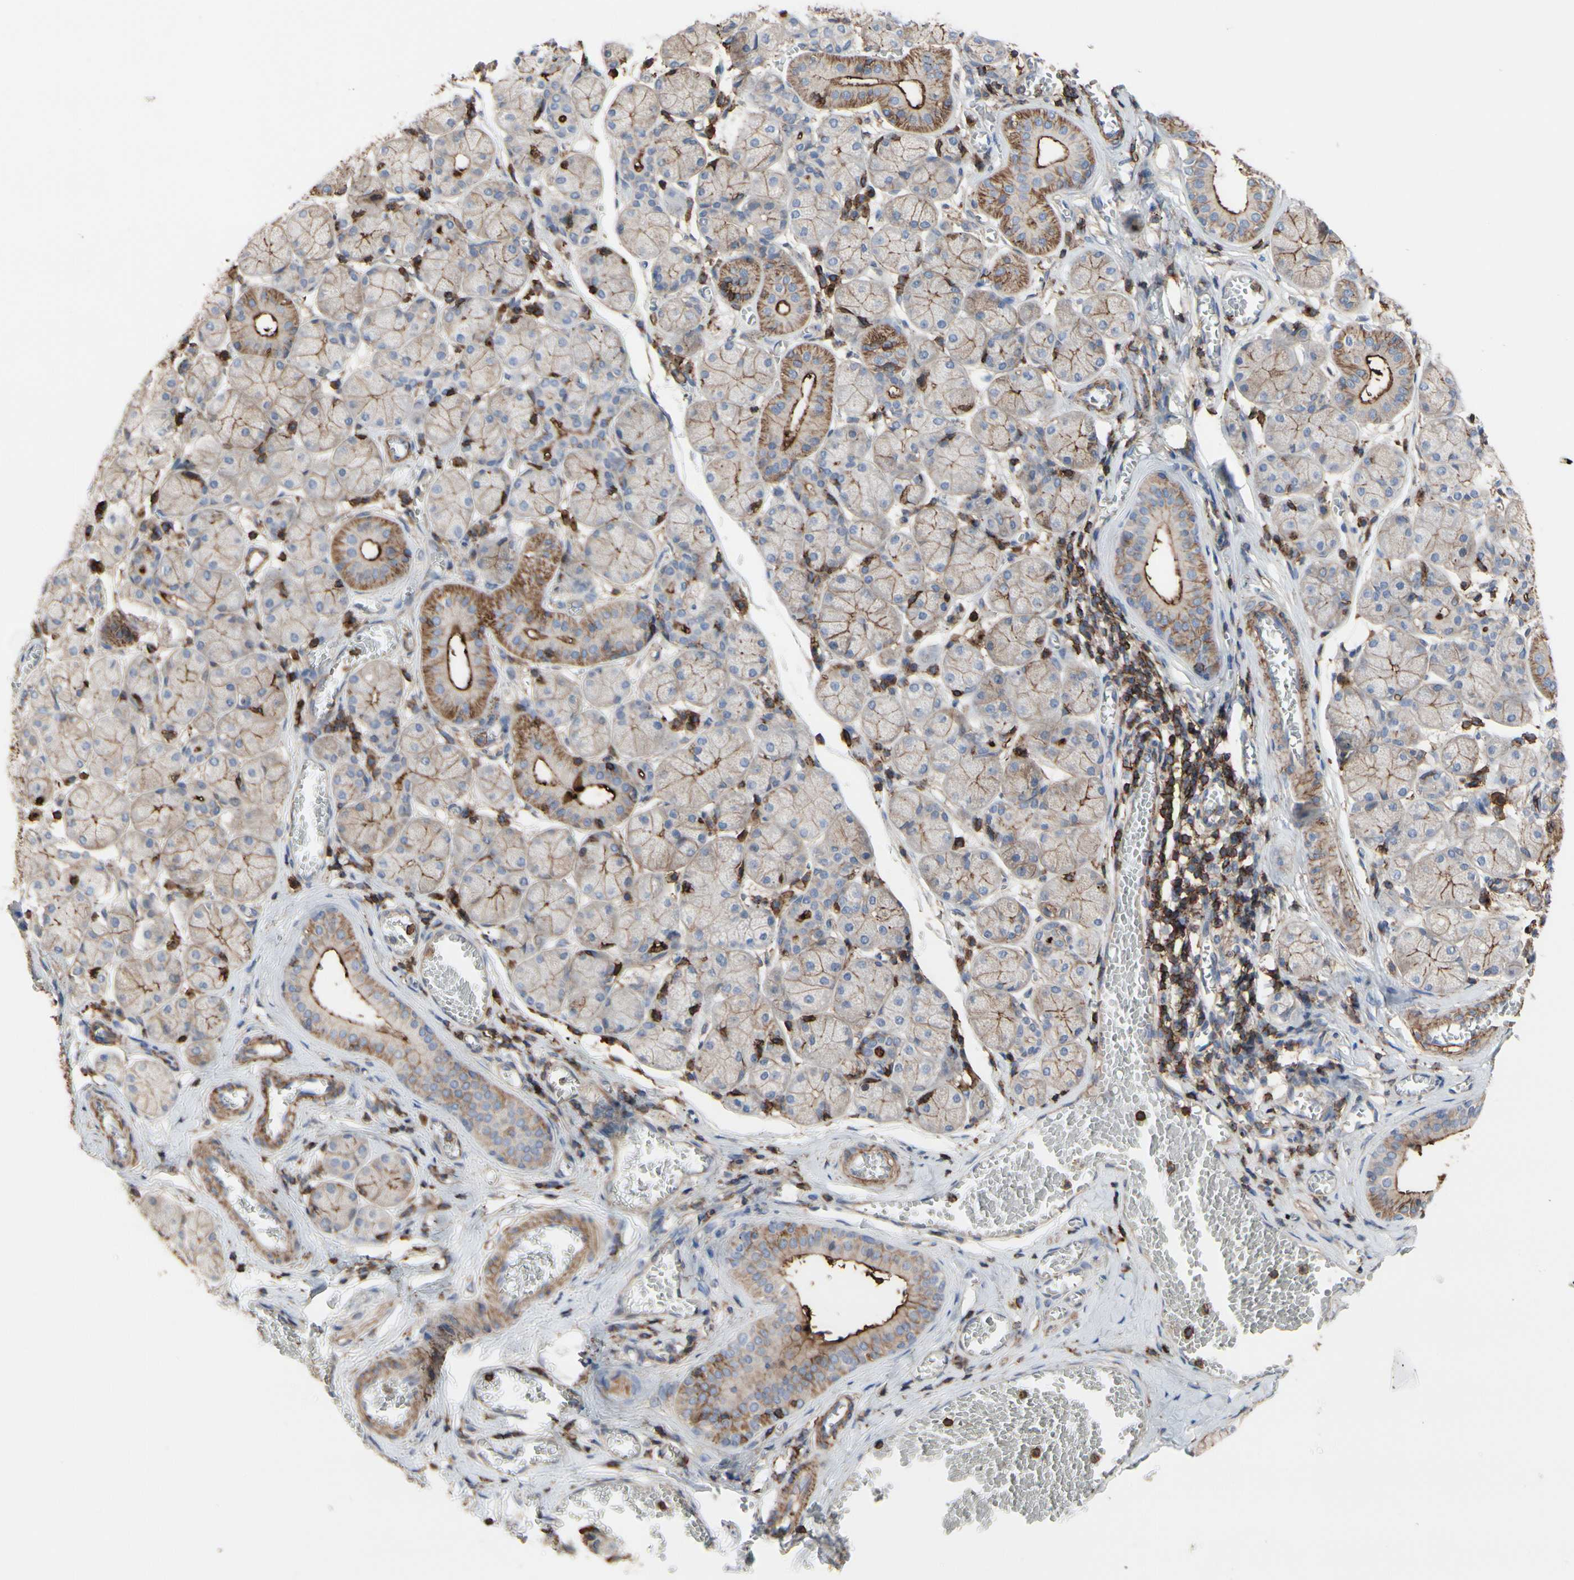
{"staining": {"intensity": "weak", "quantity": ">75%", "location": "cytoplasmic/membranous"}, "tissue": "salivary gland", "cell_type": "Glandular cells", "image_type": "normal", "snomed": [{"axis": "morphology", "description": "Normal tissue, NOS"}, {"axis": "topography", "description": "Salivary gland"}], "caption": "Protein staining shows weak cytoplasmic/membranous positivity in approximately >75% of glandular cells in normal salivary gland.", "gene": "ANXA6", "patient": {"sex": "female", "age": 24}}